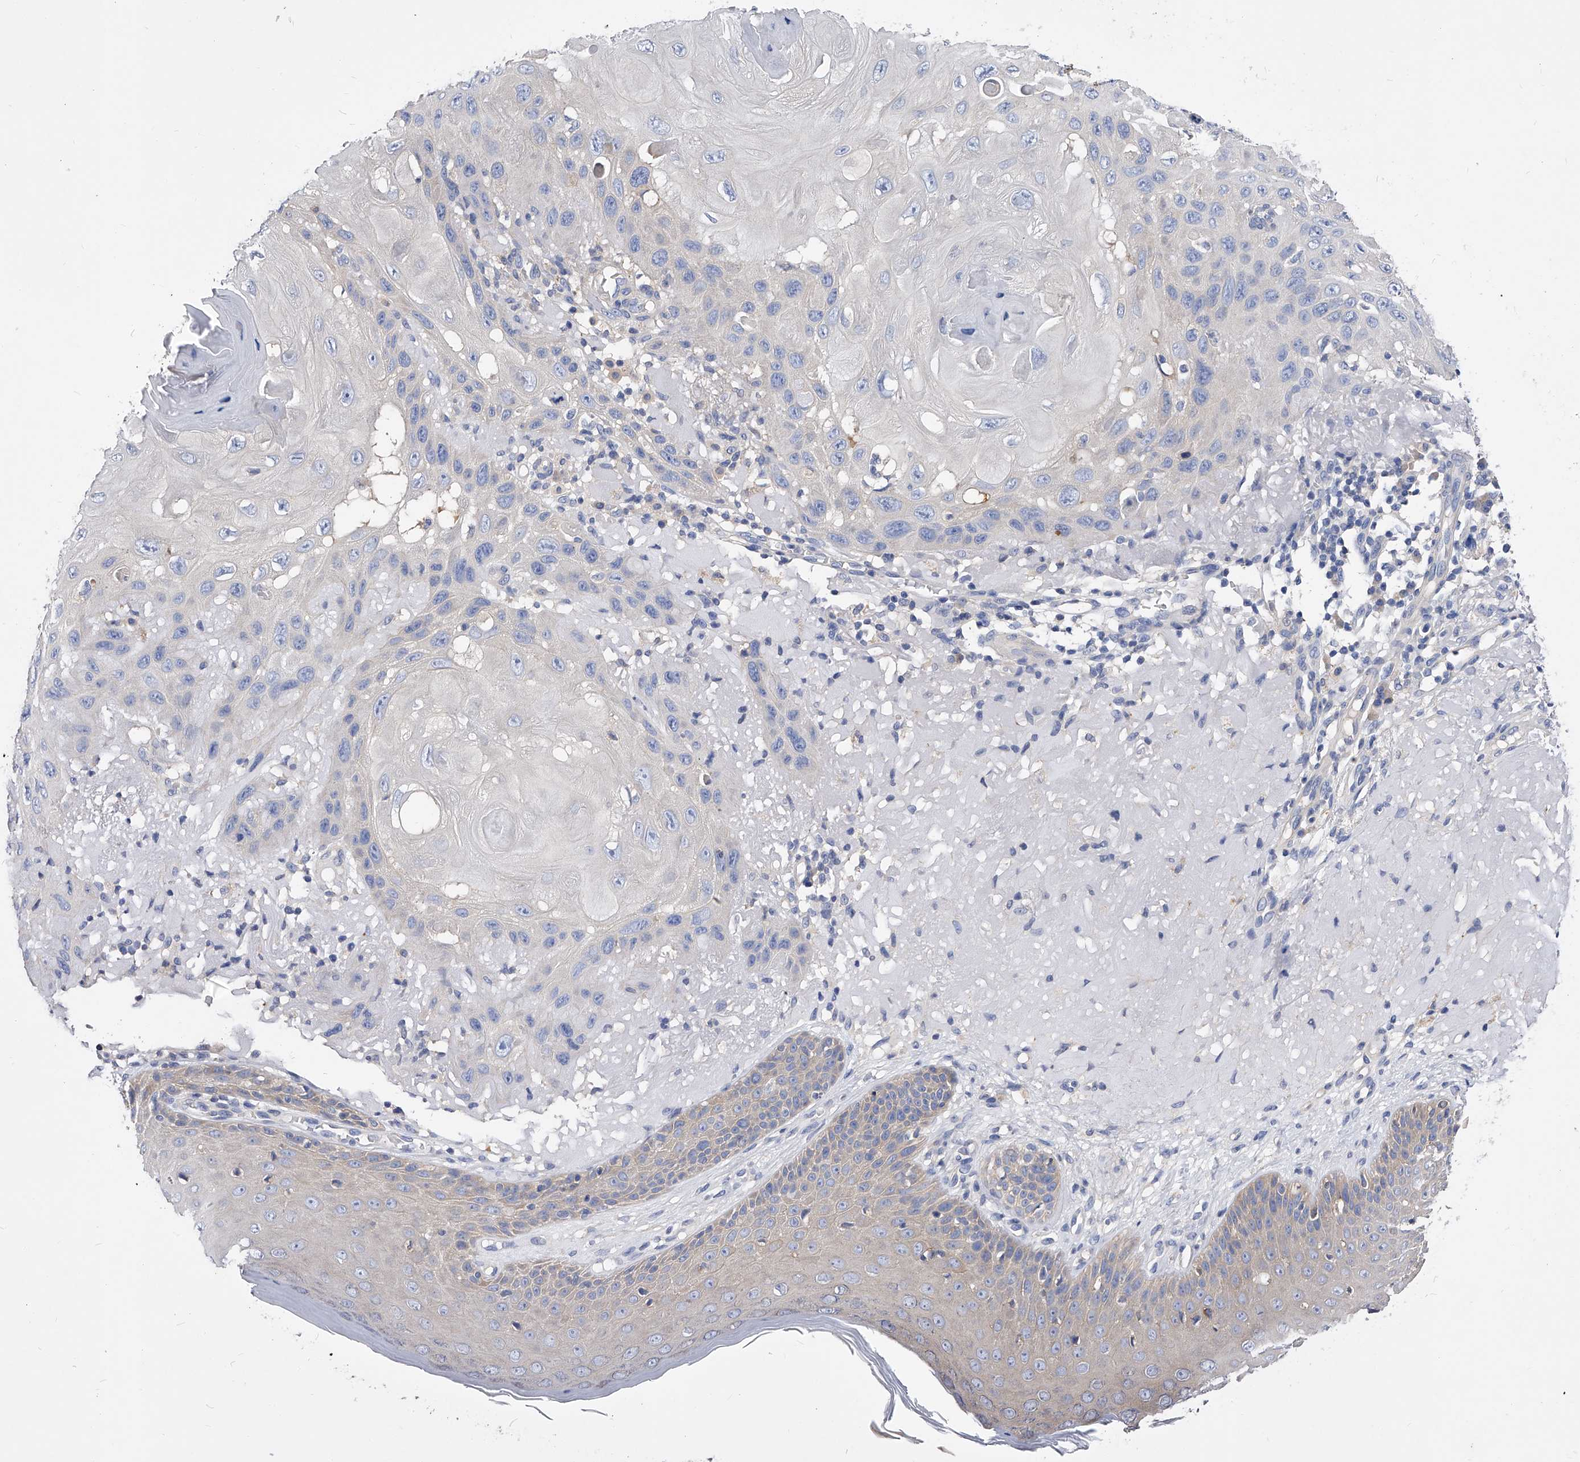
{"staining": {"intensity": "negative", "quantity": "none", "location": "none"}, "tissue": "skin cancer", "cell_type": "Tumor cells", "image_type": "cancer", "snomed": [{"axis": "morphology", "description": "Normal tissue, NOS"}, {"axis": "morphology", "description": "Squamous cell carcinoma, NOS"}, {"axis": "topography", "description": "Skin"}], "caption": "There is no significant expression in tumor cells of skin squamous cell carcinoma.", "gene": "APEH", "patient": {"sex": "female", "age": 96}}